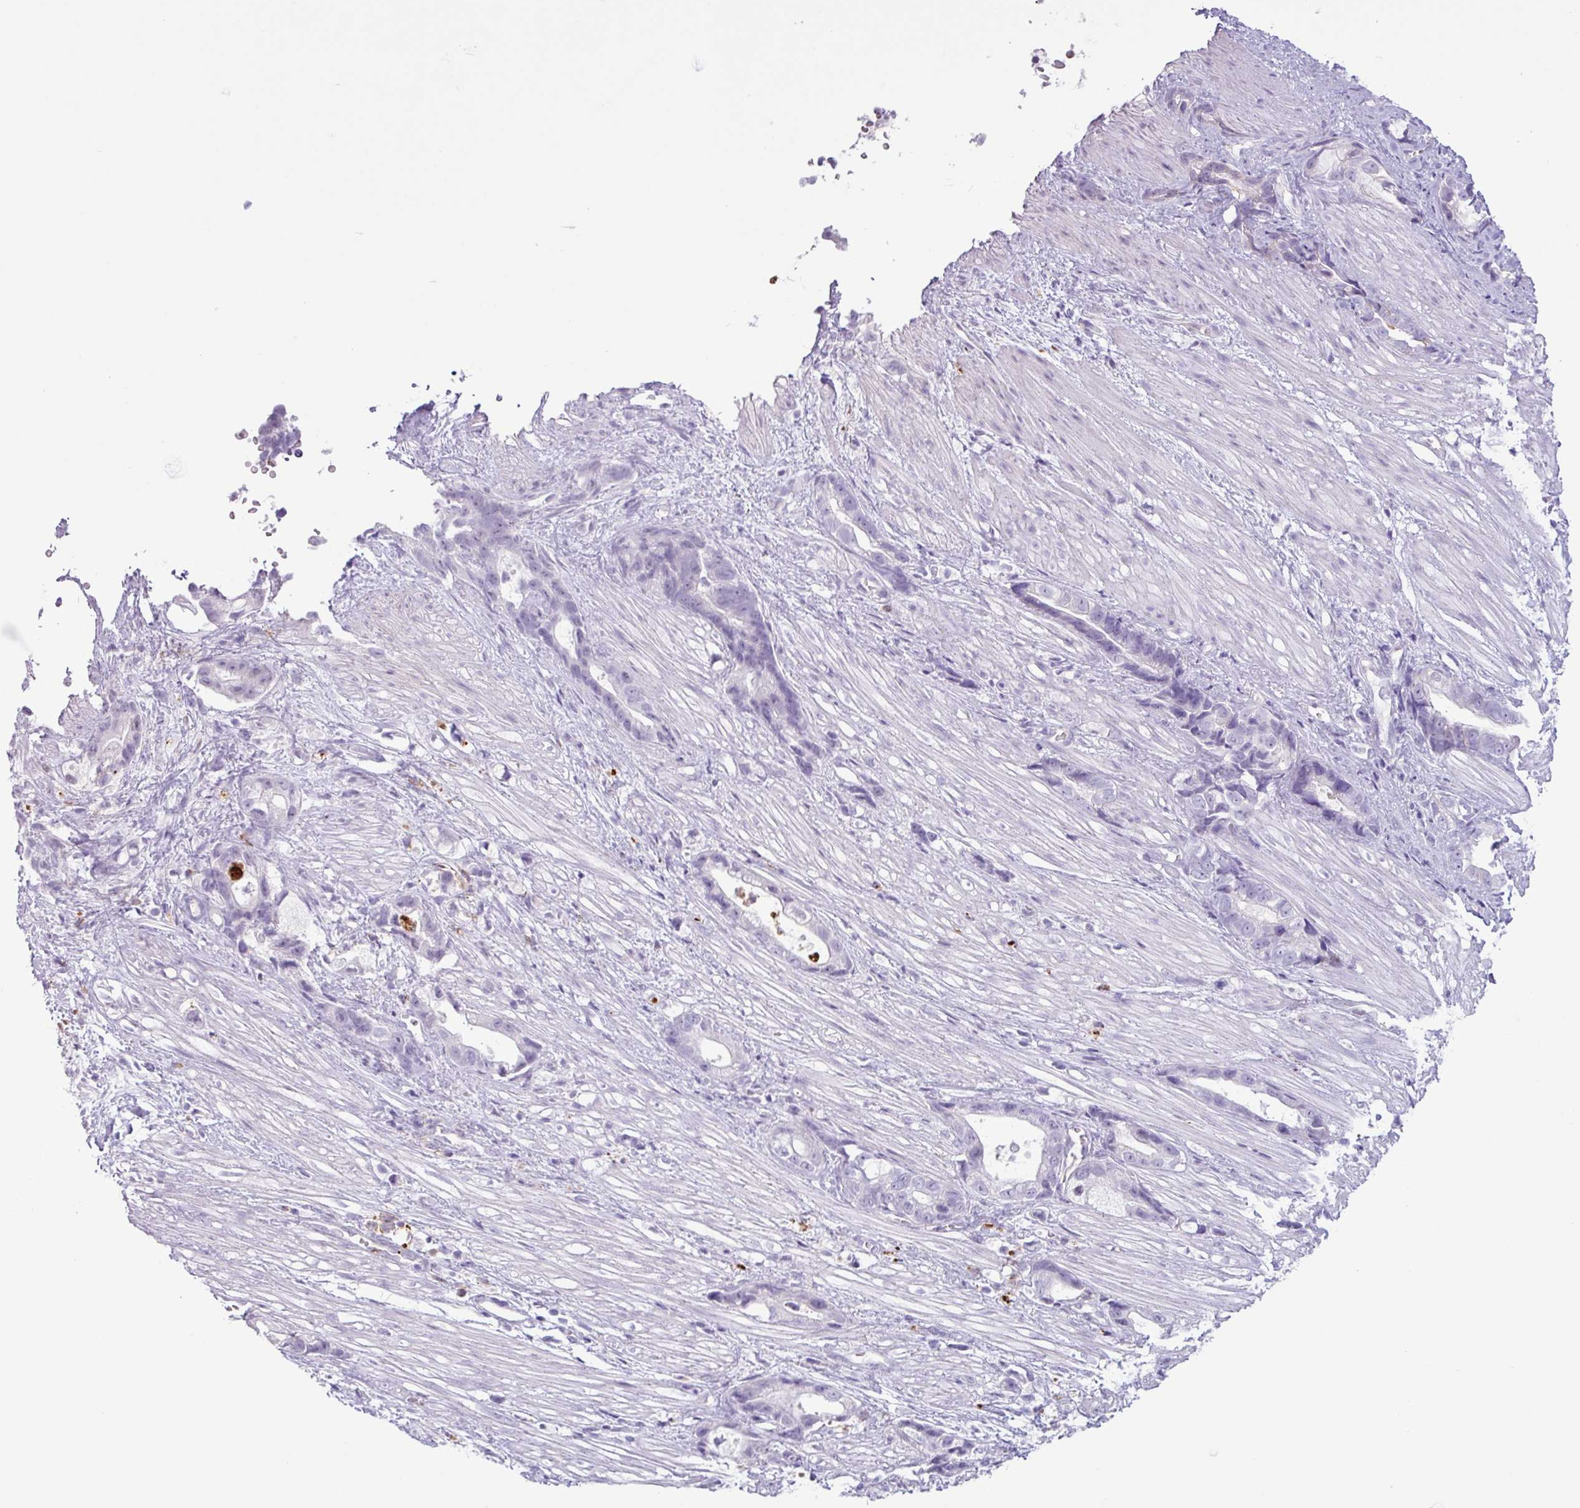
{"staining": {"intensity": "negative", "quantity": "none", "location": "none"}, "tissue": "stomach cancer", "cell_type": "Tumor cells", "image_type": "cancer", "snomed": [{"axis": "morphology", "description": "Adenocarcinoma, NOS"}, {"axis": "topography", "description": "Stomach"}], "caption": "There is no significant expression in tumor cells of stomach cancer (adenocarcinoma).", "gene": "TMEM178A", "patient": {"sex": "male", "age": 55}}